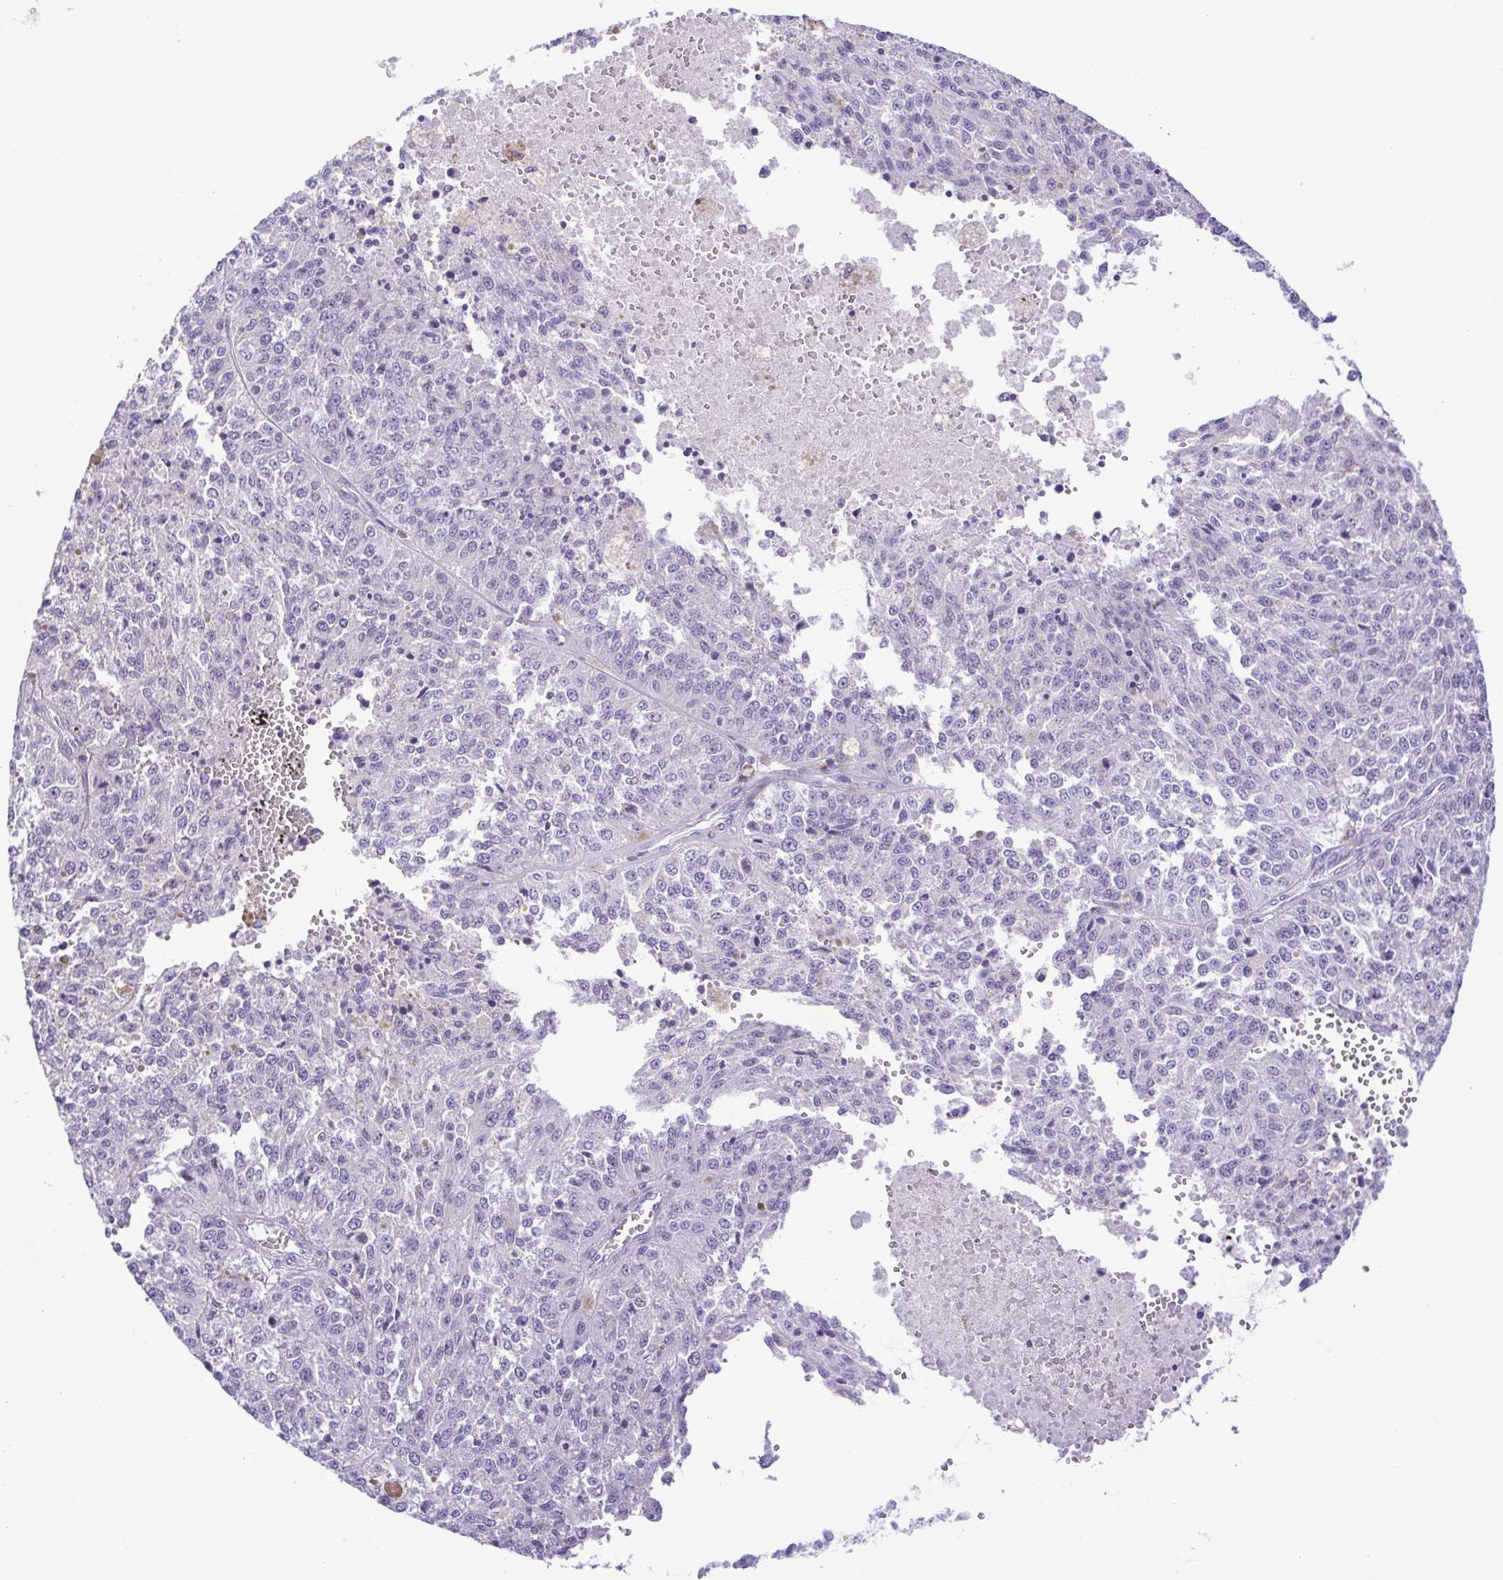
{"staining": {"intensity": "negative", "quantity": "none", "location": "none"}, "tissue": "melanoma", "cell_type": "Tumor cells", "image_type": "cancer", "snomed": [{"axis": "morphology", "description": "Malignant melanoma, Metastatic site"}, {"axis": "topography", "description": "Lymph node"}], "caption": "Tumor cells show no significant protein expression in melanoma.", "gene": "PAK3", "patient": {"sex": "female", "age": 64}}